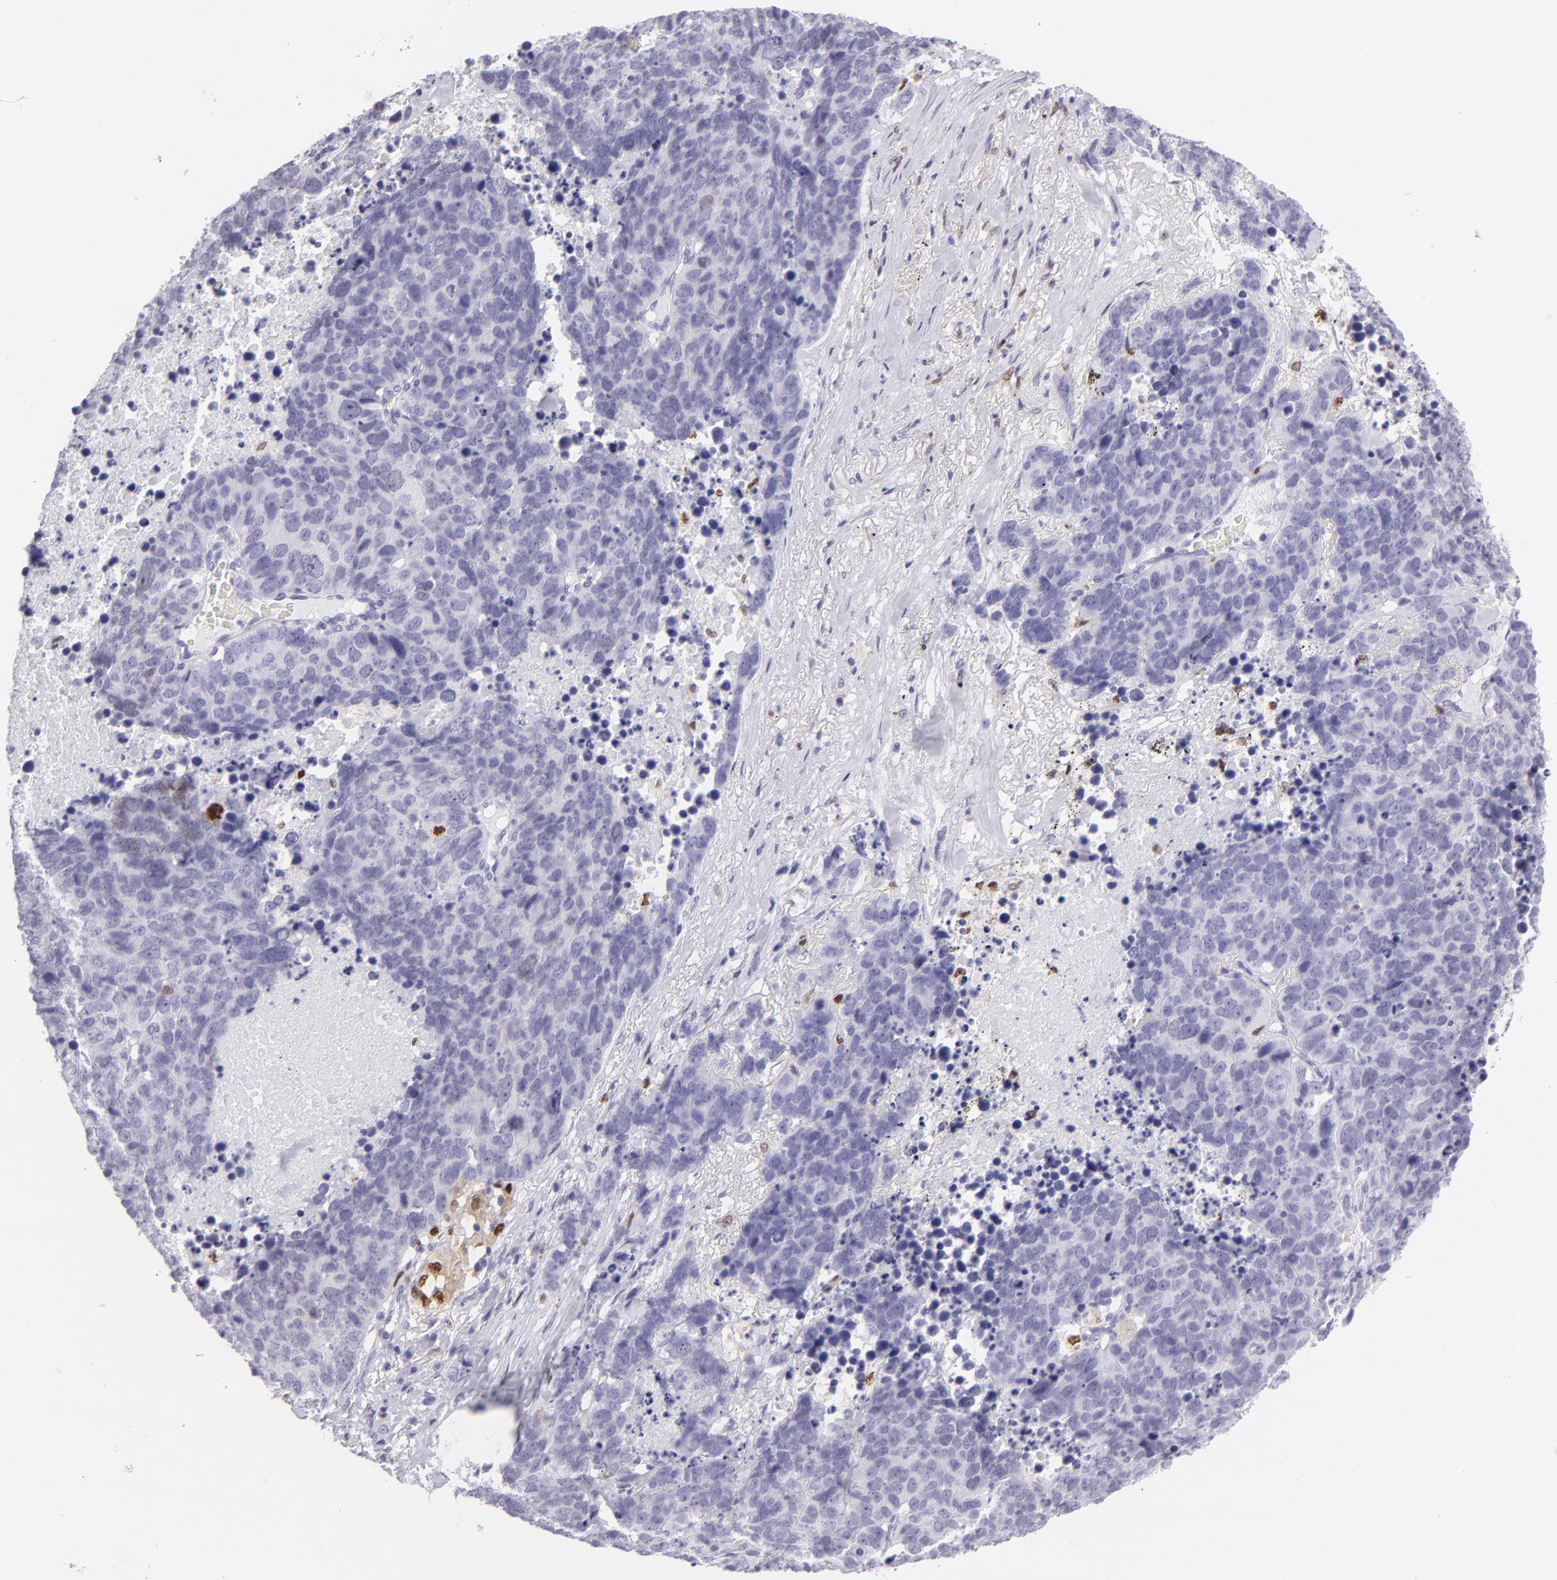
{"staining": {"intensity": "negative", "quantity": "none", "location": "none"}, "tissue": "lung cancer", "cell_type": "Tumor cells", "image_type": "cancer", "snomed": [{"axis": "morphology", "description": "Carcinoid, malignant, NOS"}, {"axis": "topography", "description": "Lung"}], "caption": "A micrograph of malignant carcinoid (lung) stained for a protein demonstrates no brown staining in tumor cells.", "gene": "MITF", "patient": {"sex": "male", "age": 60}}